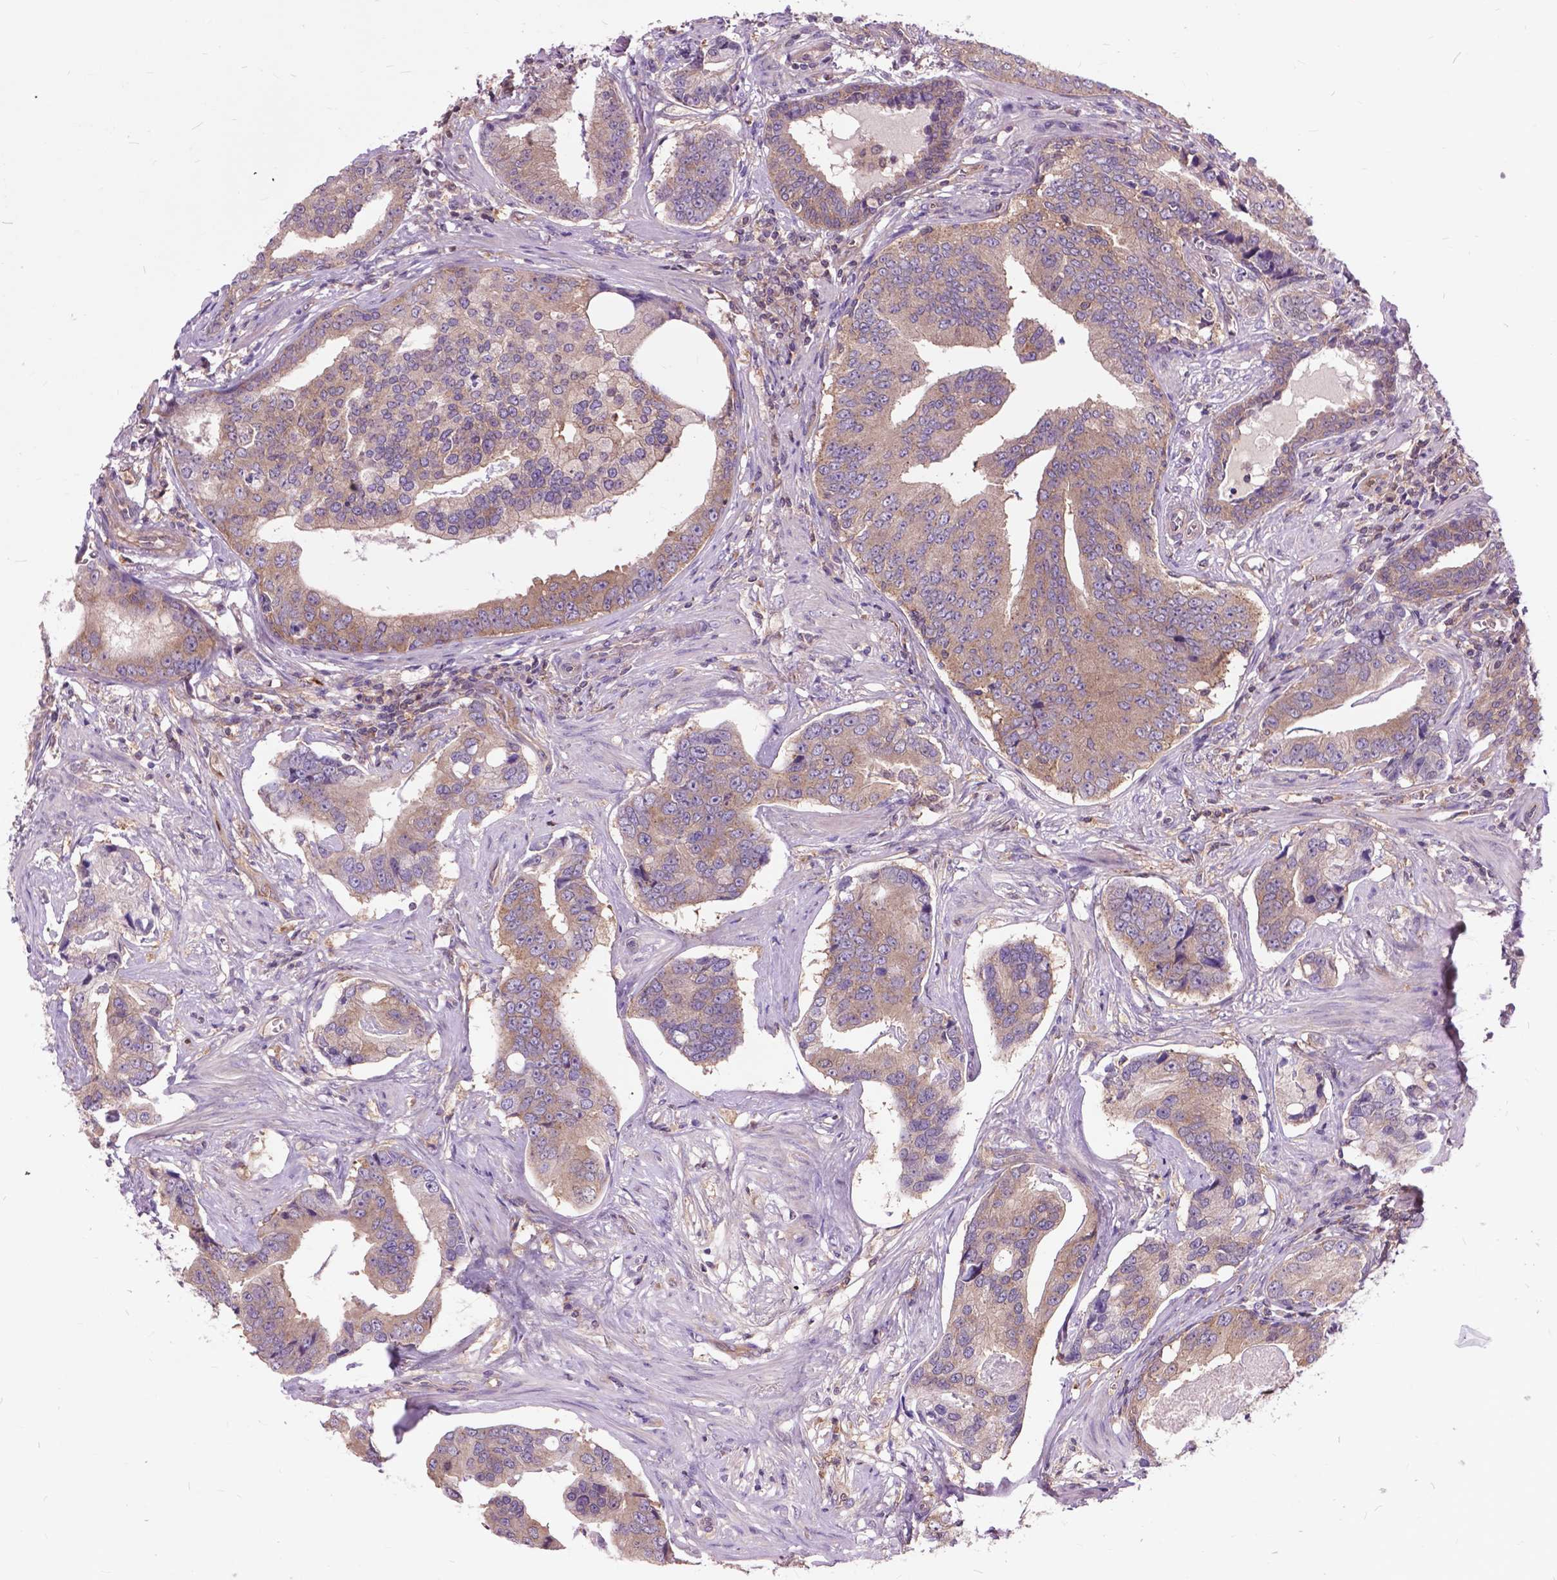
{"staining": {"intensity": "weak", "quantity": ">75%", "location": "cytoplasmic/membranous"}, "tissue": "prostate cancer", "cell_type": "Tumor cells", "image_type": "cancer", "snomed": [{"axis": "morphology", "description": "Adenocarcinoma, NOS"}, {"axis": "topography", "description": "Prostate"}], "caption": "IHC (DAB (3,3'-diaminobenzidine)) staining of human prostate cancer (adenocarcinoma) demonstrates weak cytoplasmic/membranous protein staining in about >75% of tumor cells.", "gene": "ARAF", "patient": {"sex": "male", "age": 64}}